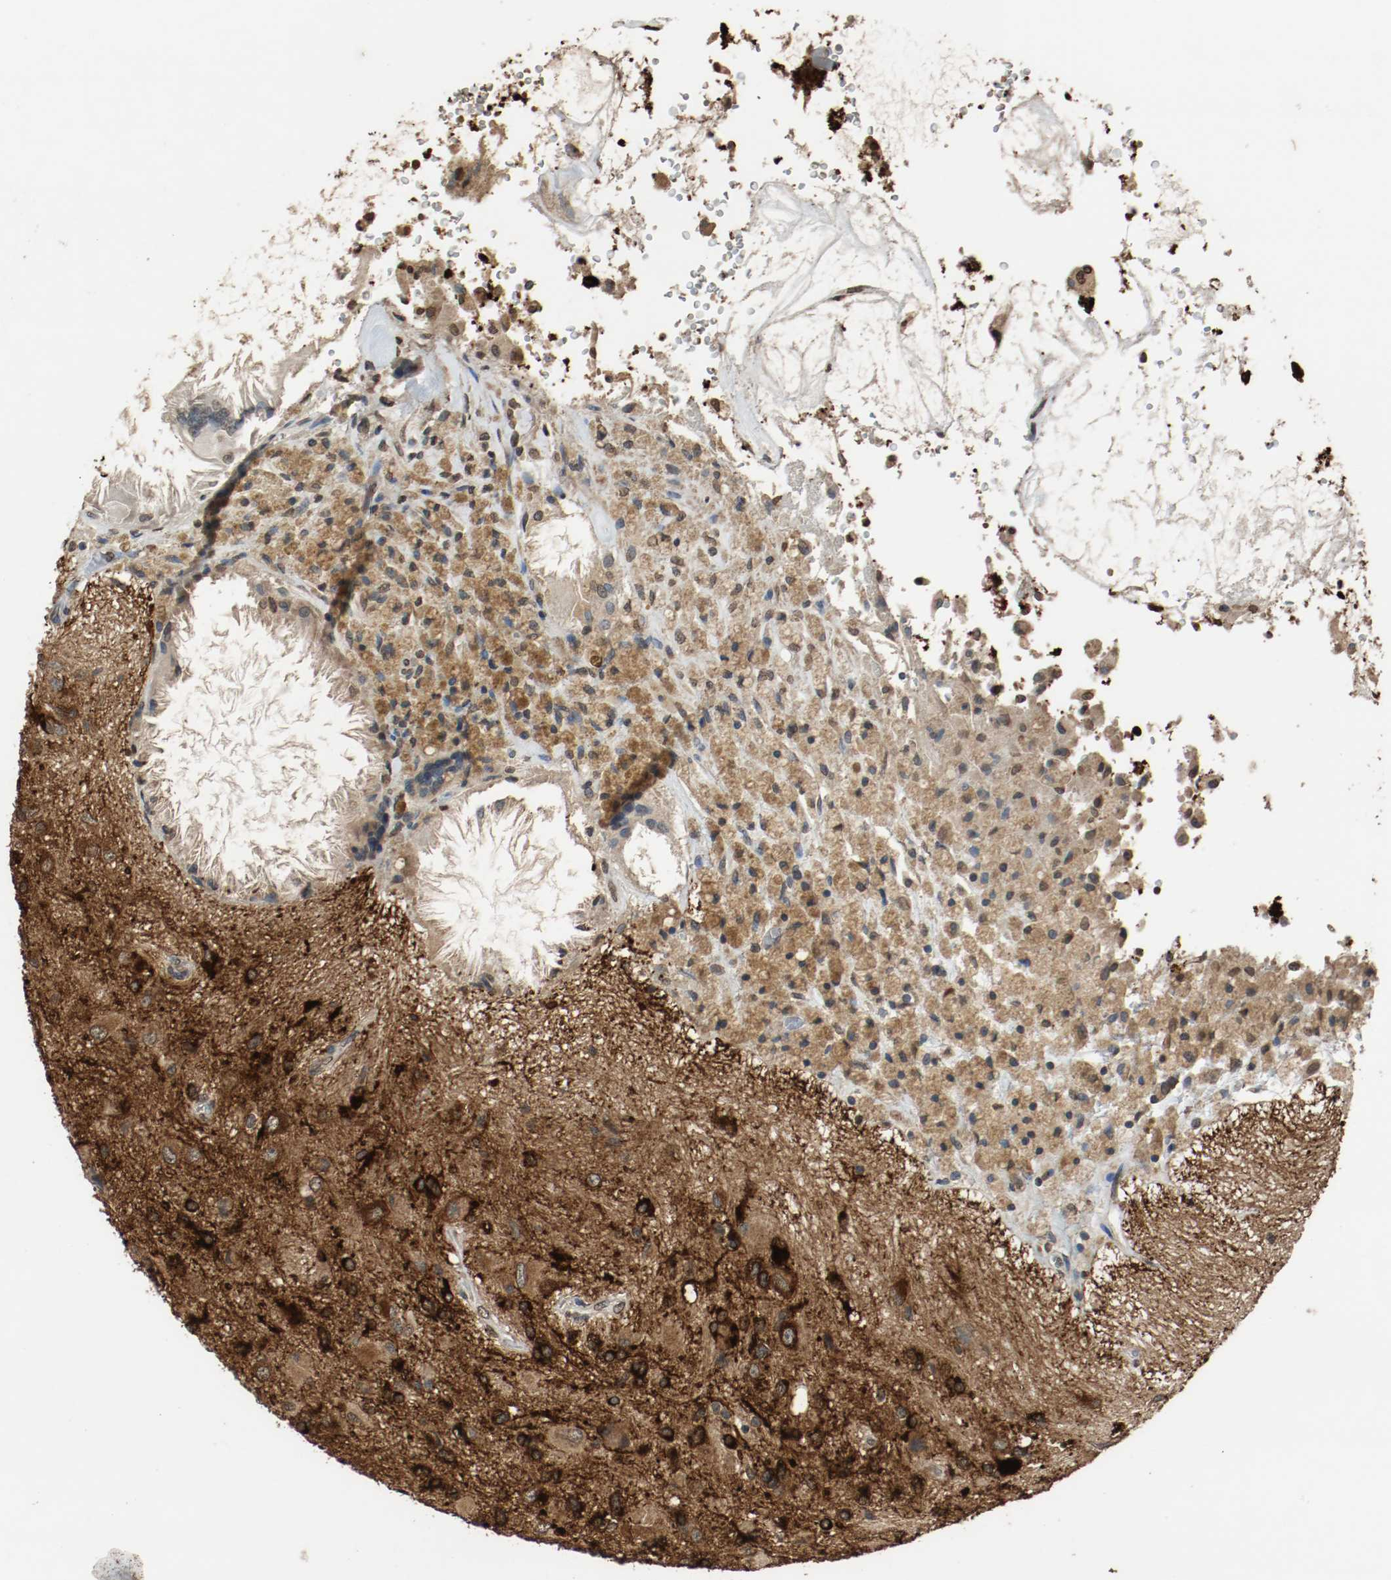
{"staining": {"intensity": "strong", "quantity": ">75%", "location": "cytoplasmic/membranous"}, "tissue": "glioma", "cell_type": "Tumor cells", "image_type": "cancer", "snomed": [{"axis": "morphology", "description": "Glioma, malignant, High grade"}, {"axis": "topography", "description": "Brain"}], "caption": "DAB immunohistochemical staining of glioma shows strong cytoplasmic/membranous protein staining in approximately >75% of tumor cells.", "gene": "RTN4", "patient": {"sex": "male", "age": 47}}